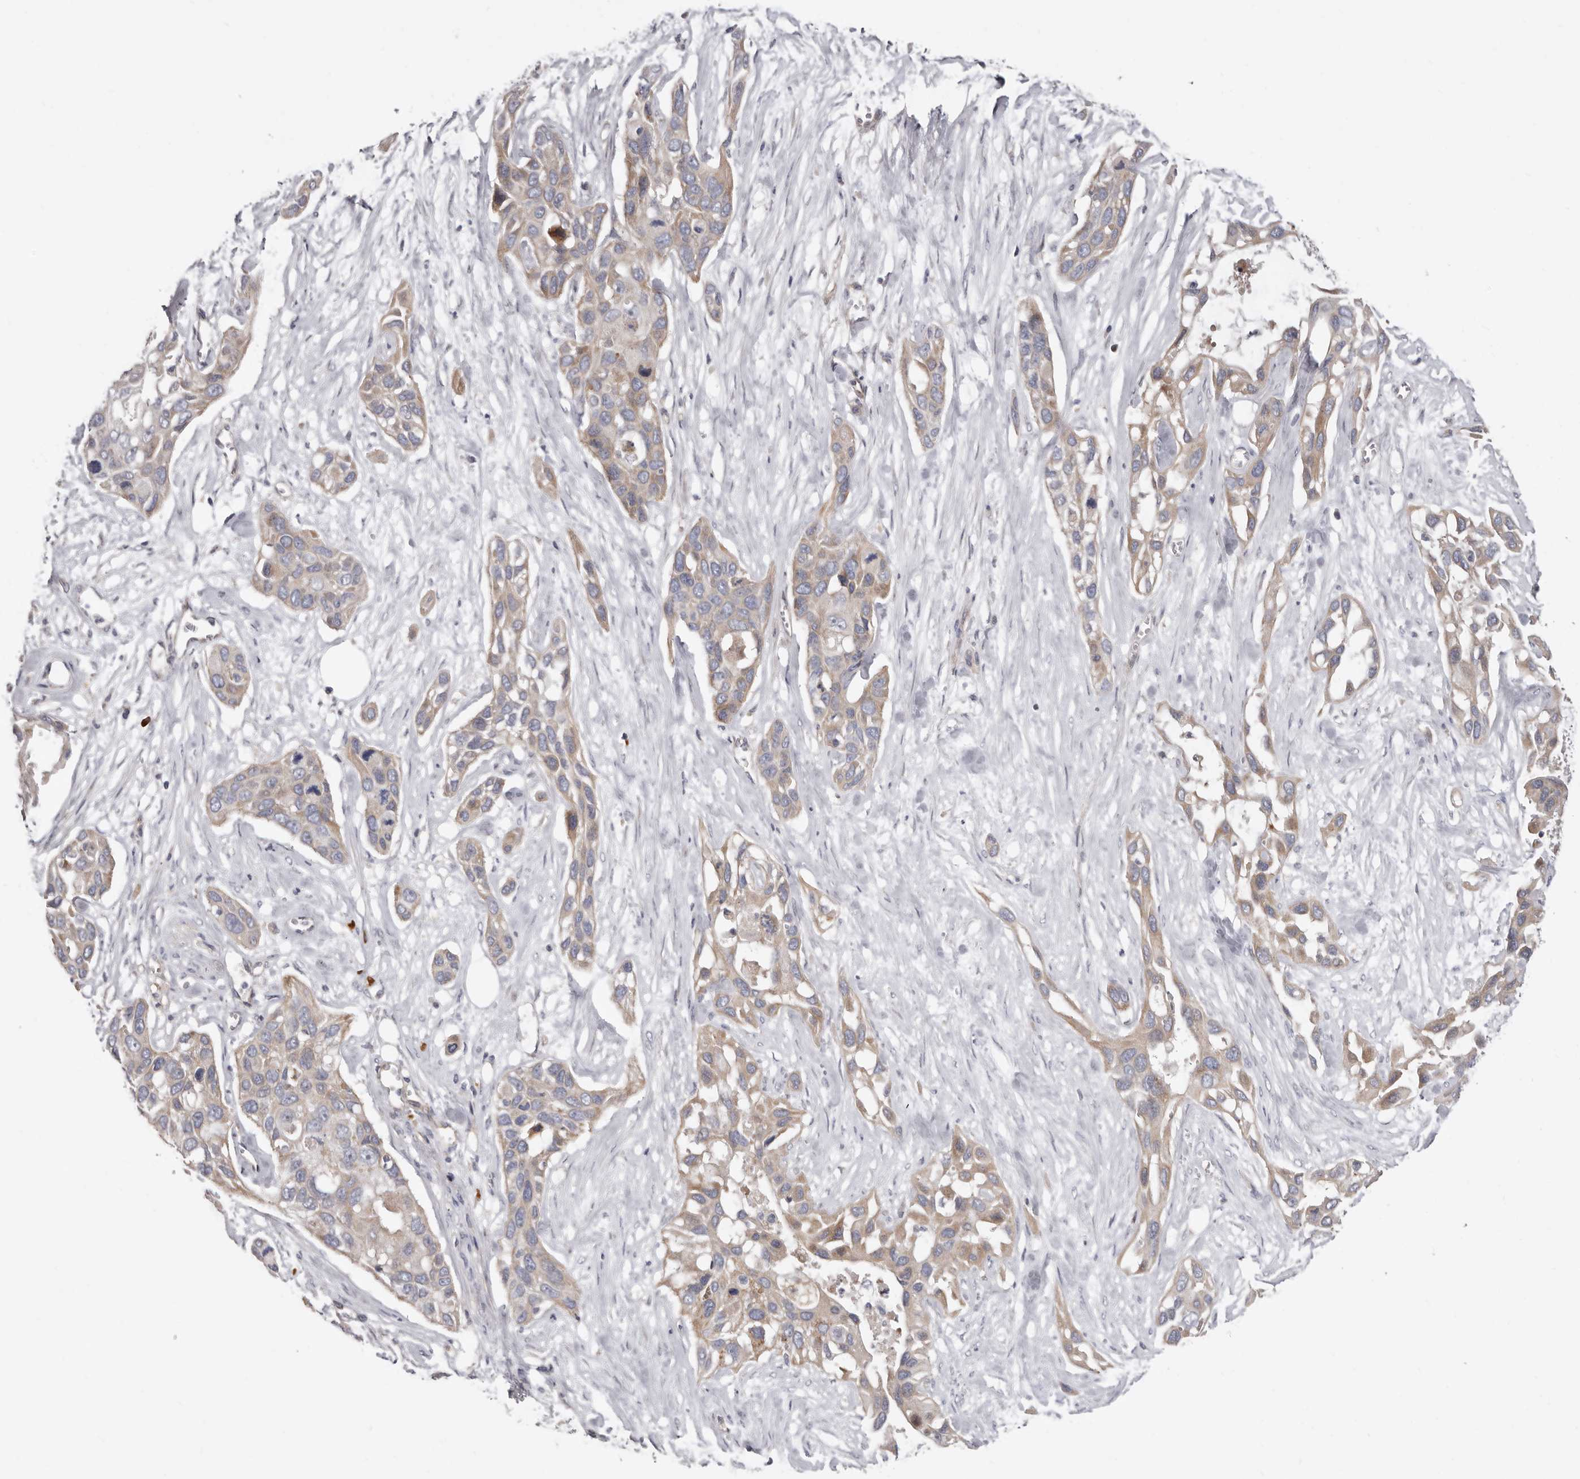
{"staining": {"intensity": "weak", "quantity": "25%-75%", "location": "cytoplasmic/membranous"}, "tissue": "pancreatic cancer", "cell_type": "Tumor cells", "image_type": "cancer", "snomed": [{"axis": "morphology", "description": "Adenocarcinoma, NOS"}, {"axis": "topography", "description": "Pancreas"}], "caption": "Immunohistochemical staining of pancreatic adenocarcinoma shows low levels of weak cytoplasmic/membranous protein positivity in approximately 25%-75% of tumor cells.", "gene": "SPTA1", "patient": {"sex": "female", "age": 60}}